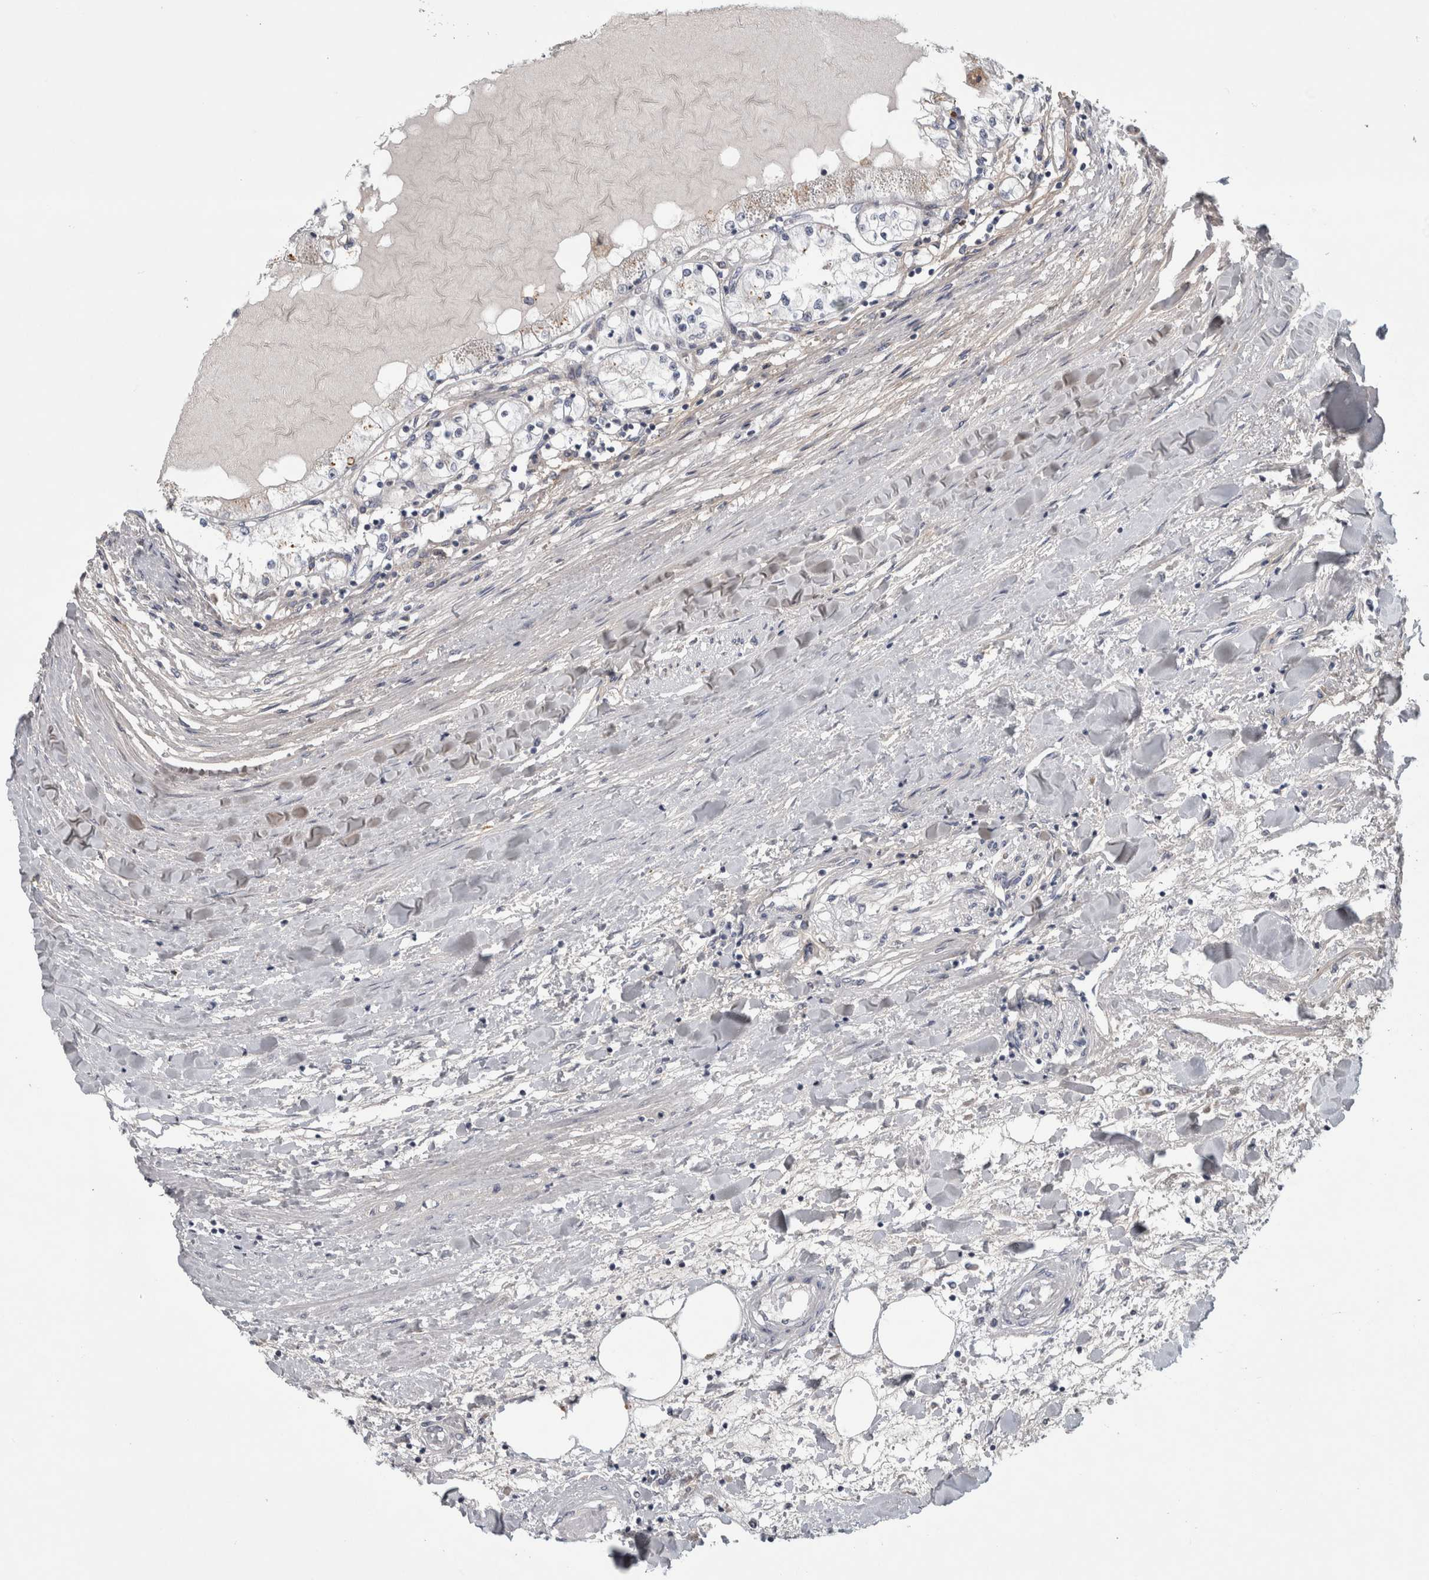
{"staining": {"intensity": "negative", "quantity": "none", "location": "none"}, "tissue": "renal cancer", "cell_type": "Tumor cells", "image_type": "cancer", "snomed": [{"axis": "morphology", "description": "Adenocarcinoma, NOS"}, {"axis": "topography", "description": "Kidney"}], "caption": "A high-resolution image shows IHC staining of renal adenocarcinoma, which reveals no significant expression in tumor cells.", "gene": "ATXN2", "patient": {"sex": "male", "age": 68}}